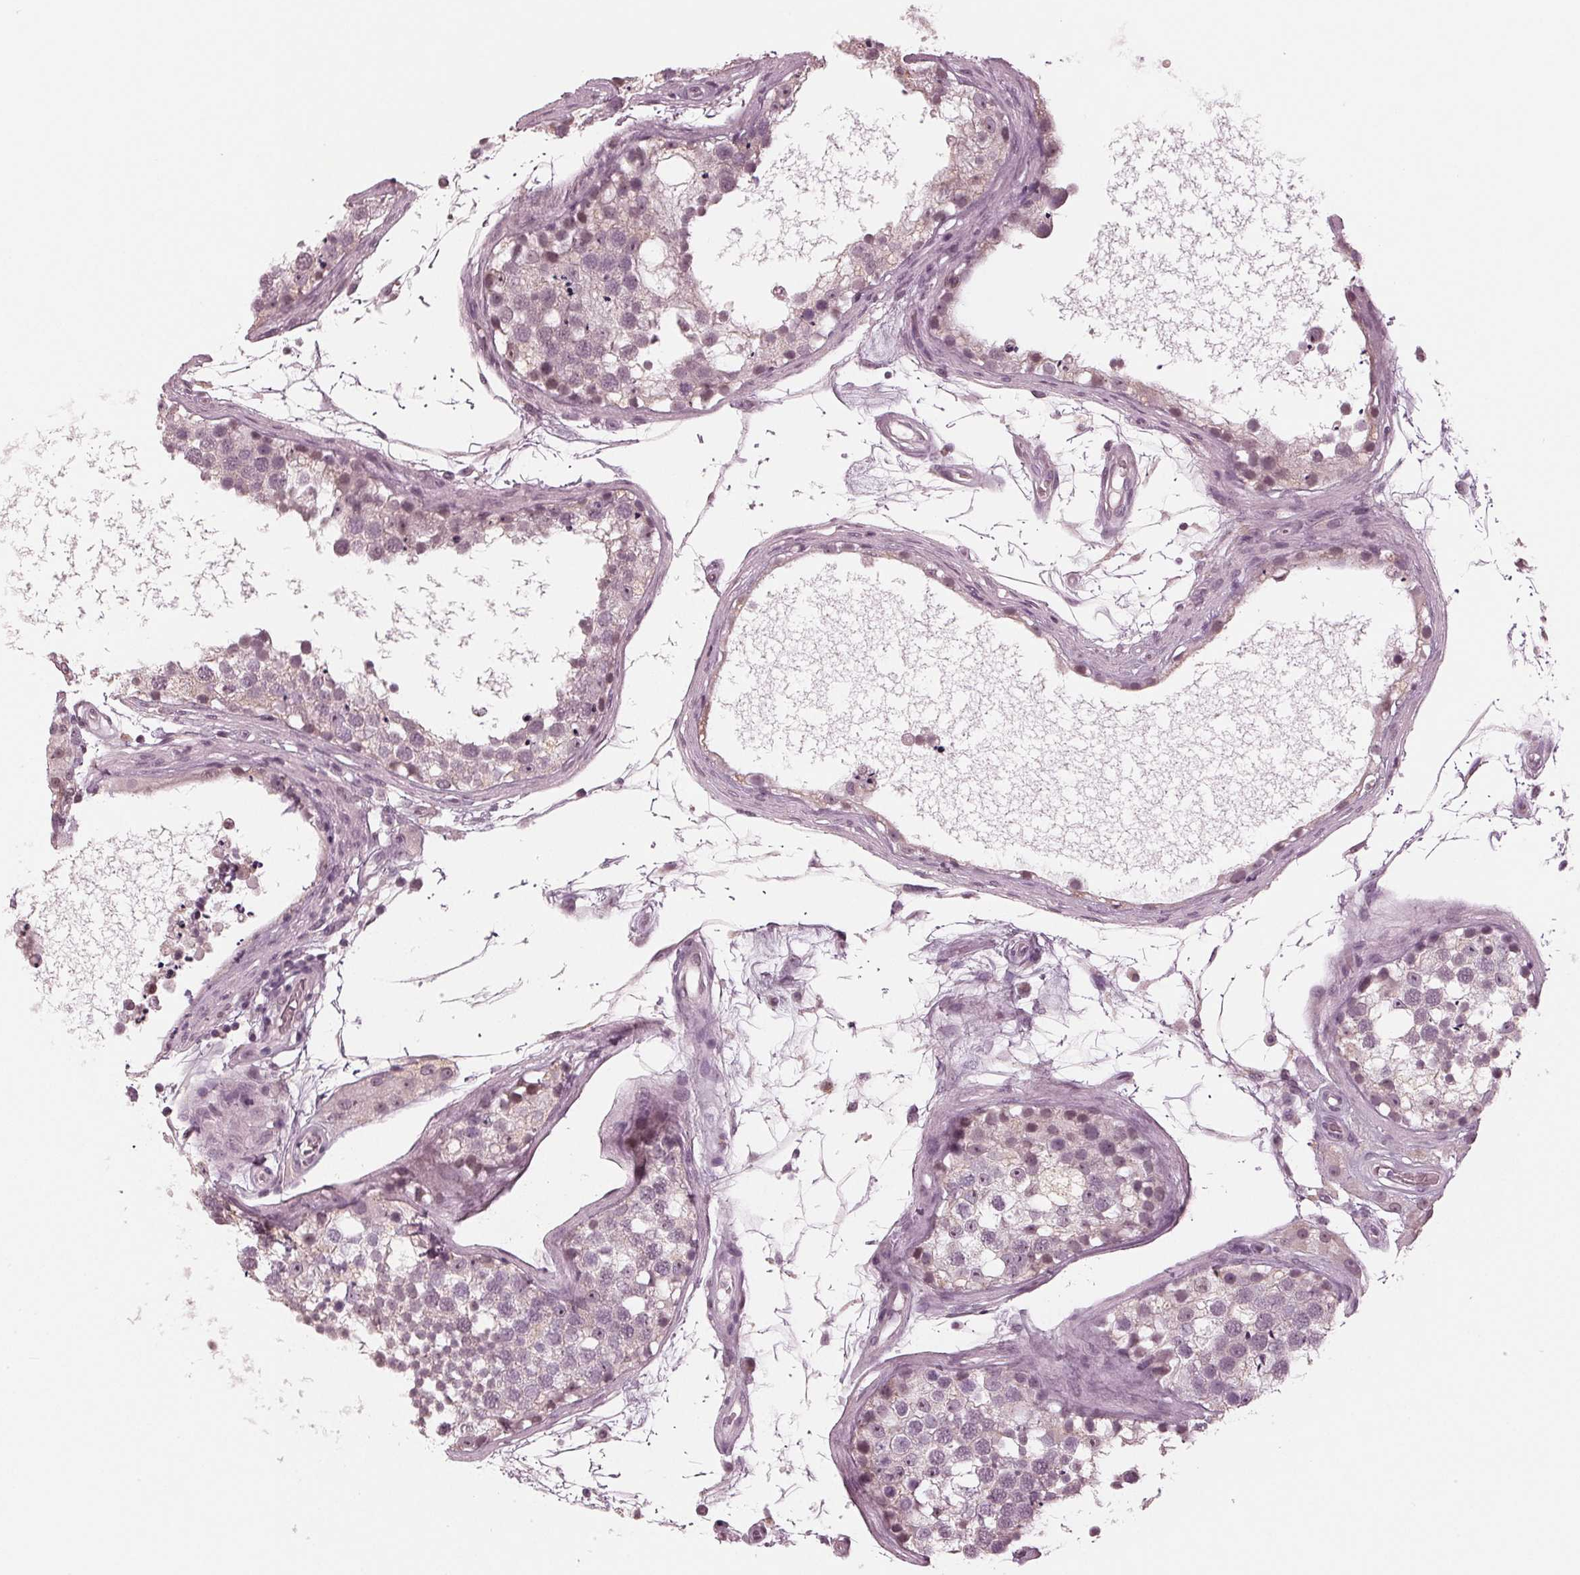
{"staining": {"intensity": "weak", "quantity": "<25%", "location": "nuclear"}, "tissue": "testis", "cell_type": "Cells in seminiferous ducts", "image_type": "normal", "snomed": [{"axis": "morphology", "description": "Normal tissue, NOS"}, {"axis": "morphology", "description": "Seminoma, NOS"}, {"axis": "topography", "description": "Testis"}], "caption": "The histopathology image displays no staining of cells in seminiferous ducts in benign testis.", "gene": "ADPRHL1", "patient": {"sex": "male", "age": 65}}